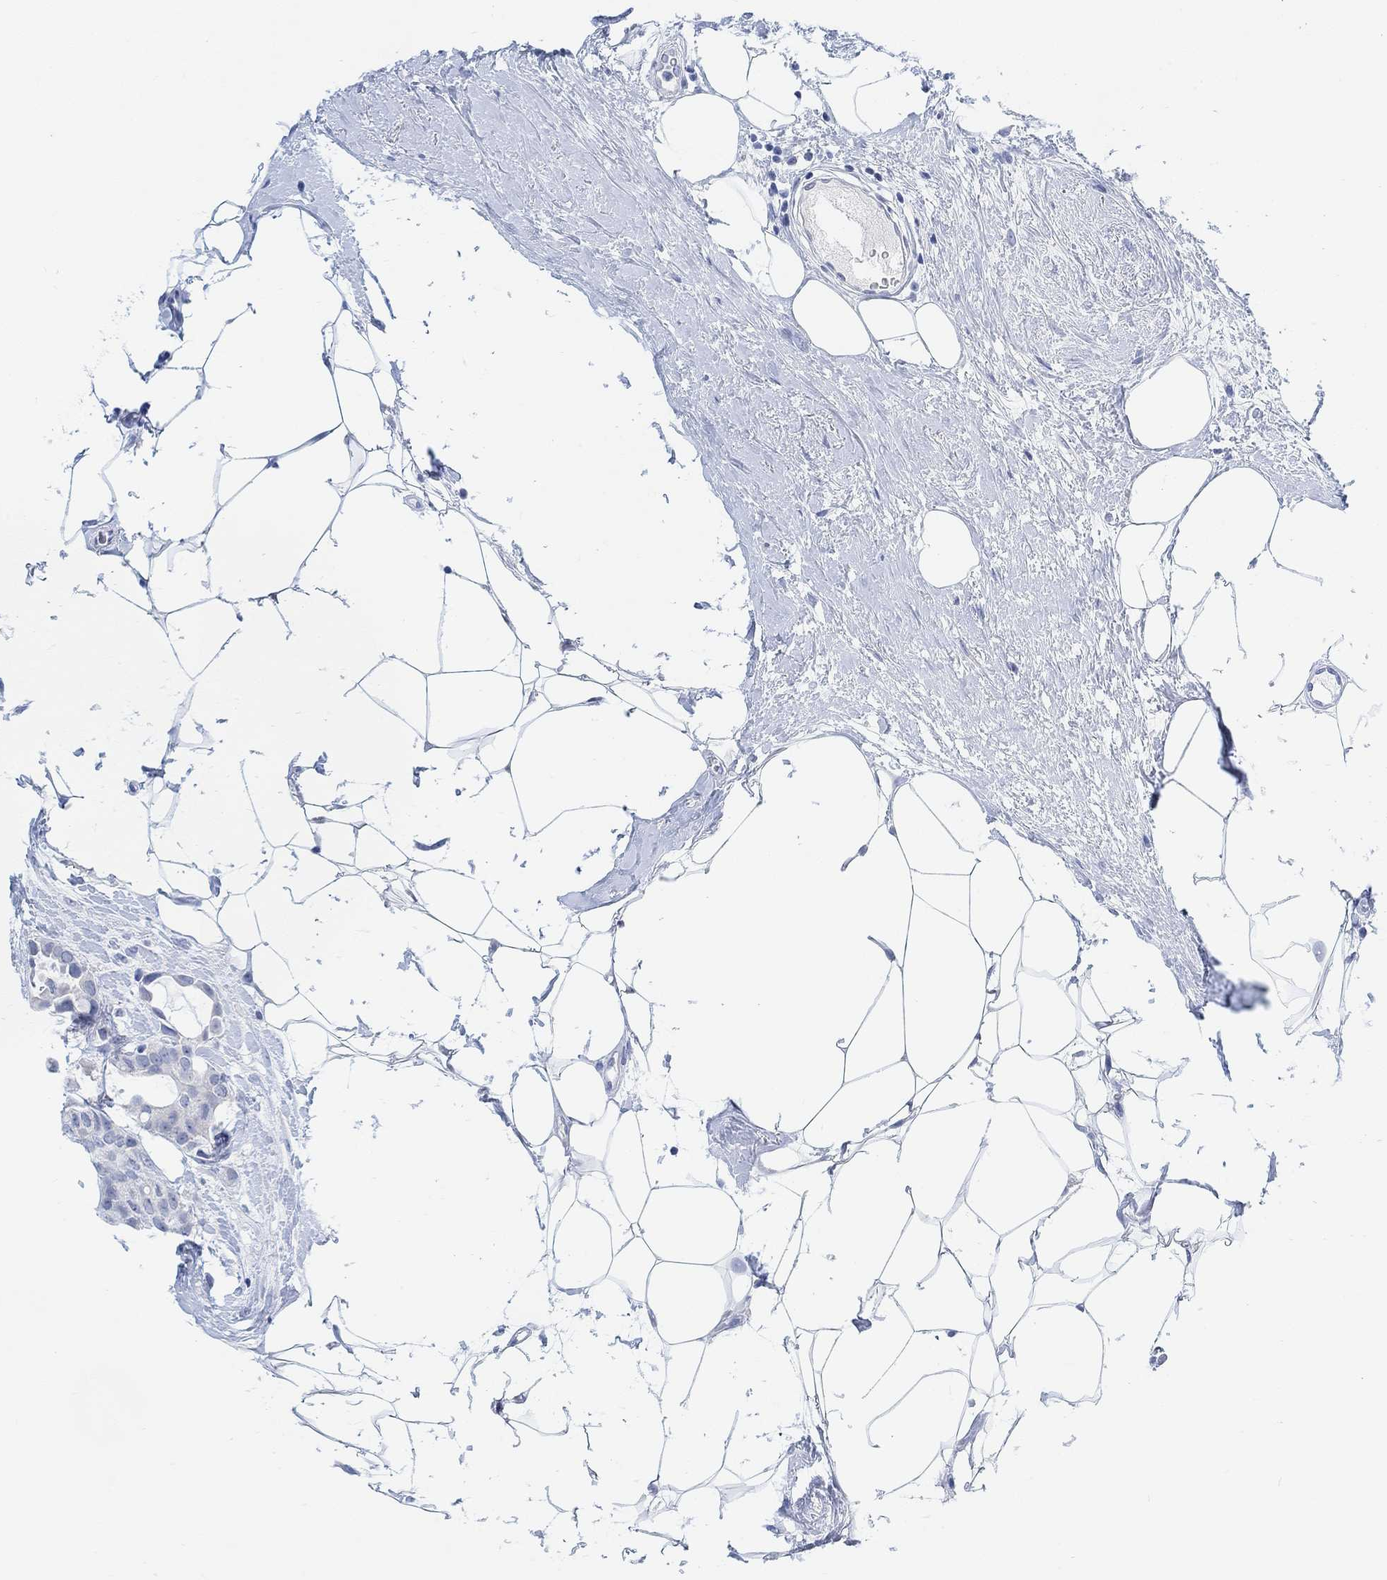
{"staining": {"intensity": "negative", "quantity": "none", "location": "none"}, "tissue": "breast cancer", "cell_type": "Tumor cells", "image_type": "cancer", "snomed": [{"axis": "morphology", "description": "Duct carcinoma"}, {"axis": "topography", "description": "Breast"}], "caption": "Tumor cells show no significant protein staining in breast cancer. (DAB immunohistochemistry visualized using brightfield microscopy, high magnification).", "gene": "ENO4", "patient": {"sex": "female", "age": 45}}